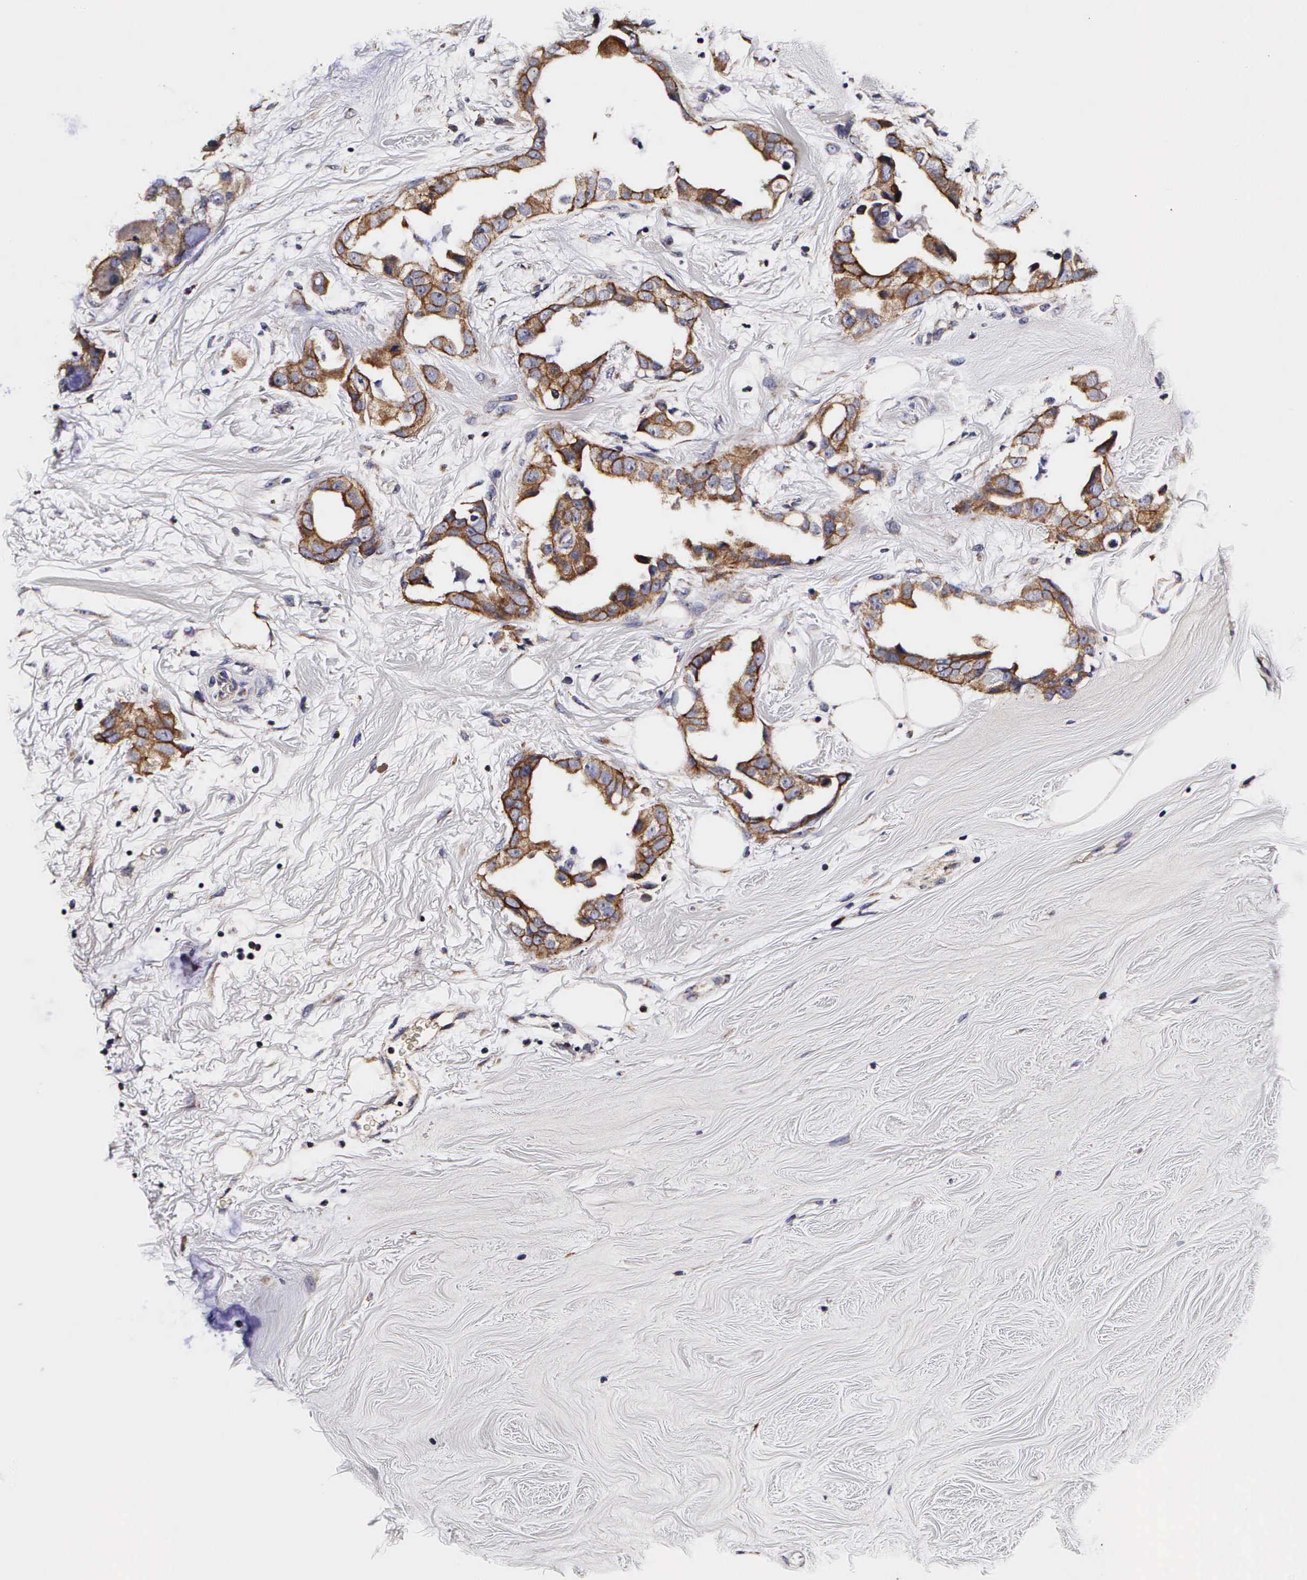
{"staining": {"intensity": "moderate", "quantity": ">75%", "location": "cytoplasmic/membranous"}, "tissue": "breast cancer", "cell_type": "Tumor cells", "image_type": "cancer", "snomed": [{"axis": "morphology", "description": "Duct carcinoma"}, {"axis": "topography", "description": "Breast"}], "caption": "Tumor cells display medium levels of moderate cytoplasmic/membranous positivity in about >75% of cells in human breast cancer.", "gene": "PSMA3", "patient": {"sex": "female", "age": 40}}